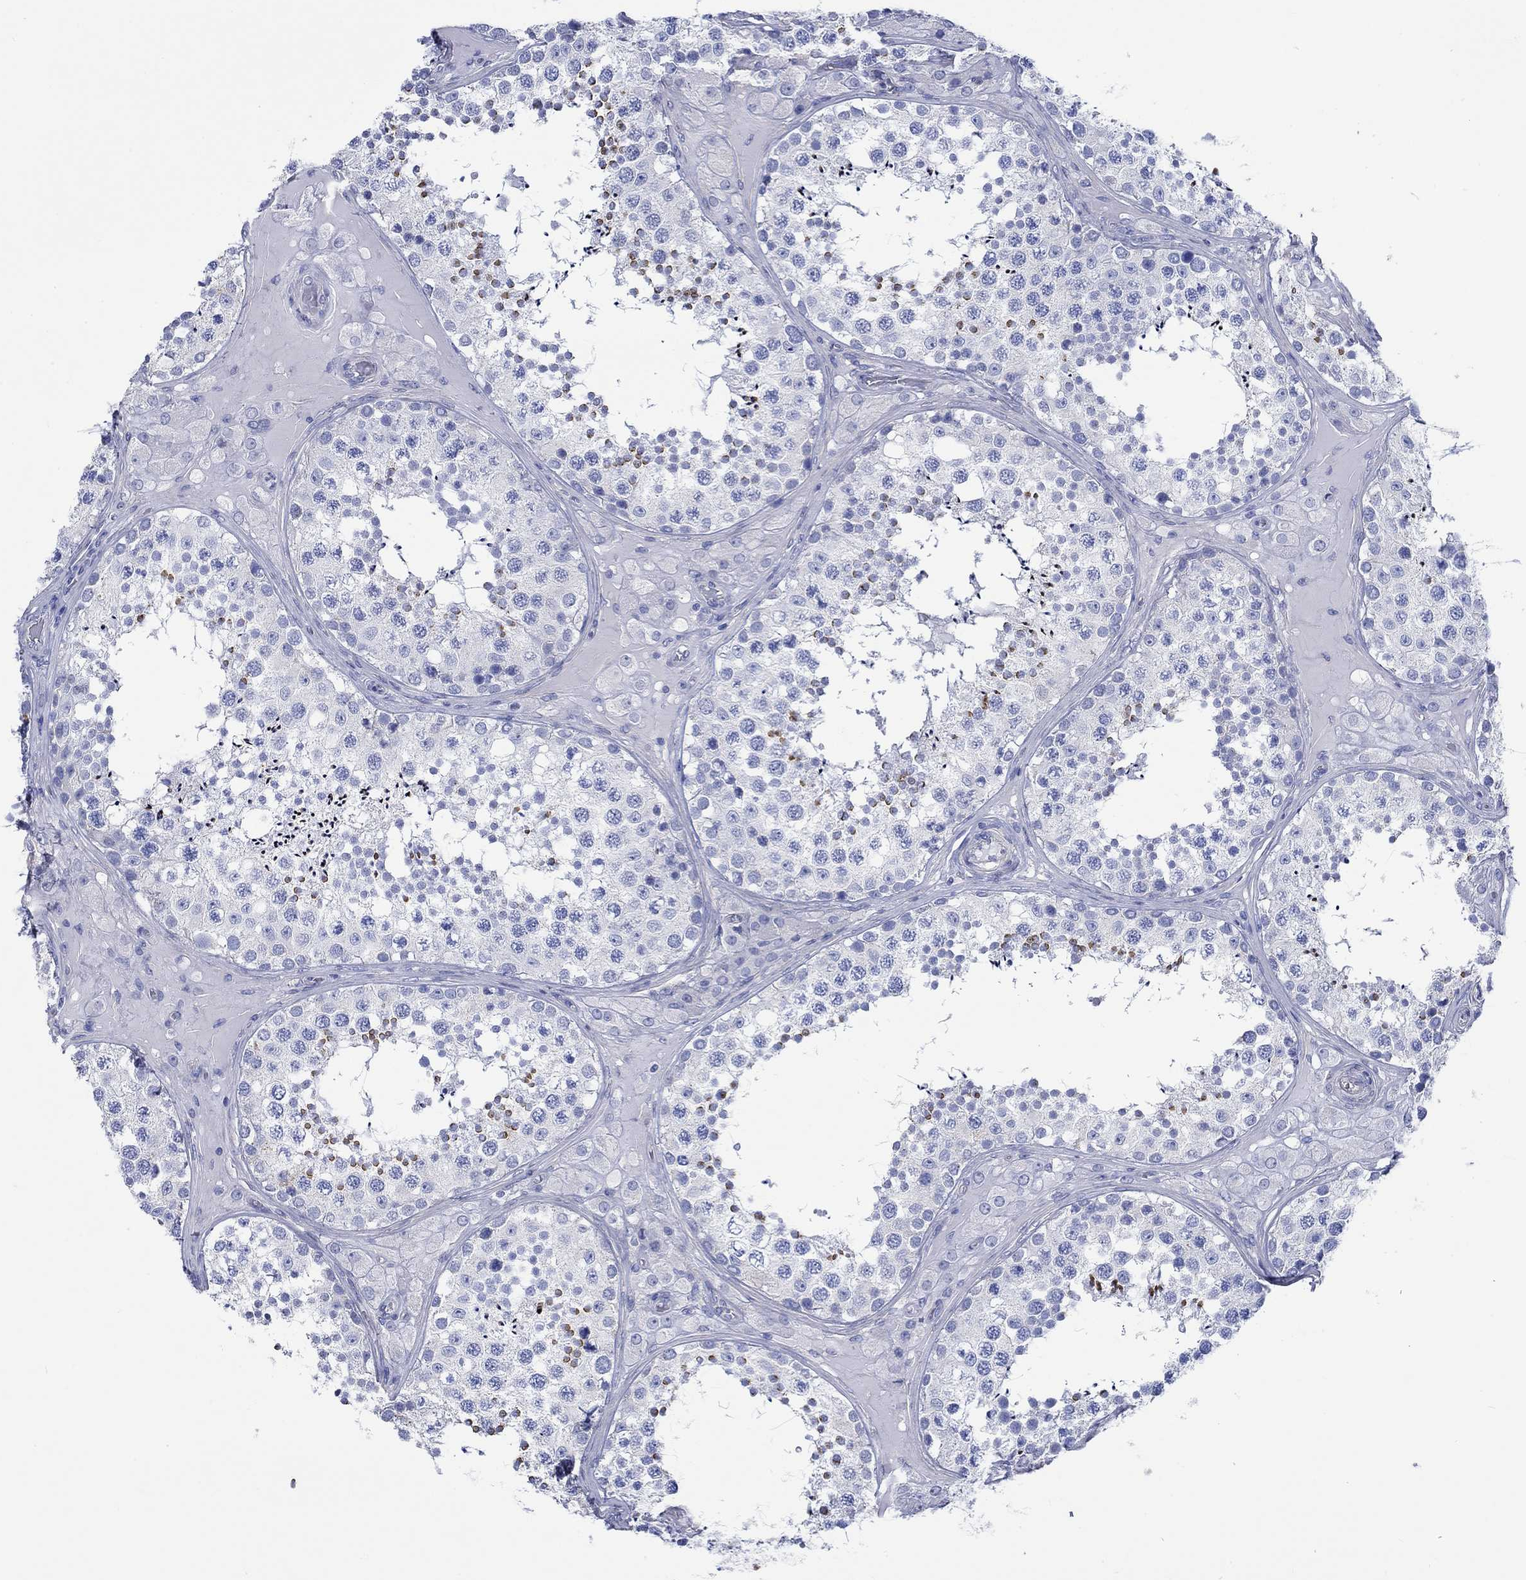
{"staining": {"intensity": "strong", "quantity": "<25%", "location": "nuclear"}, "tissue": "testis", "cell_type": "Cells in seminiferous ducts", "image_type": "normal", "snomed": [{"axis": "morphology", "description": "Normal tissue, NOS"}, {"axis": "topography", "description": "Testis"}], "caption": "Brown immunohistochemical staining in benign testis shows strong nuclear expression in about <25% of cells in seminiferous ducts. (DAB (3,3'-diaminobenzidine) IHC with brightfield microscopy, high magnification).", "gene": "CPLX1", "patient": {"sex": "male", "age": 34}}